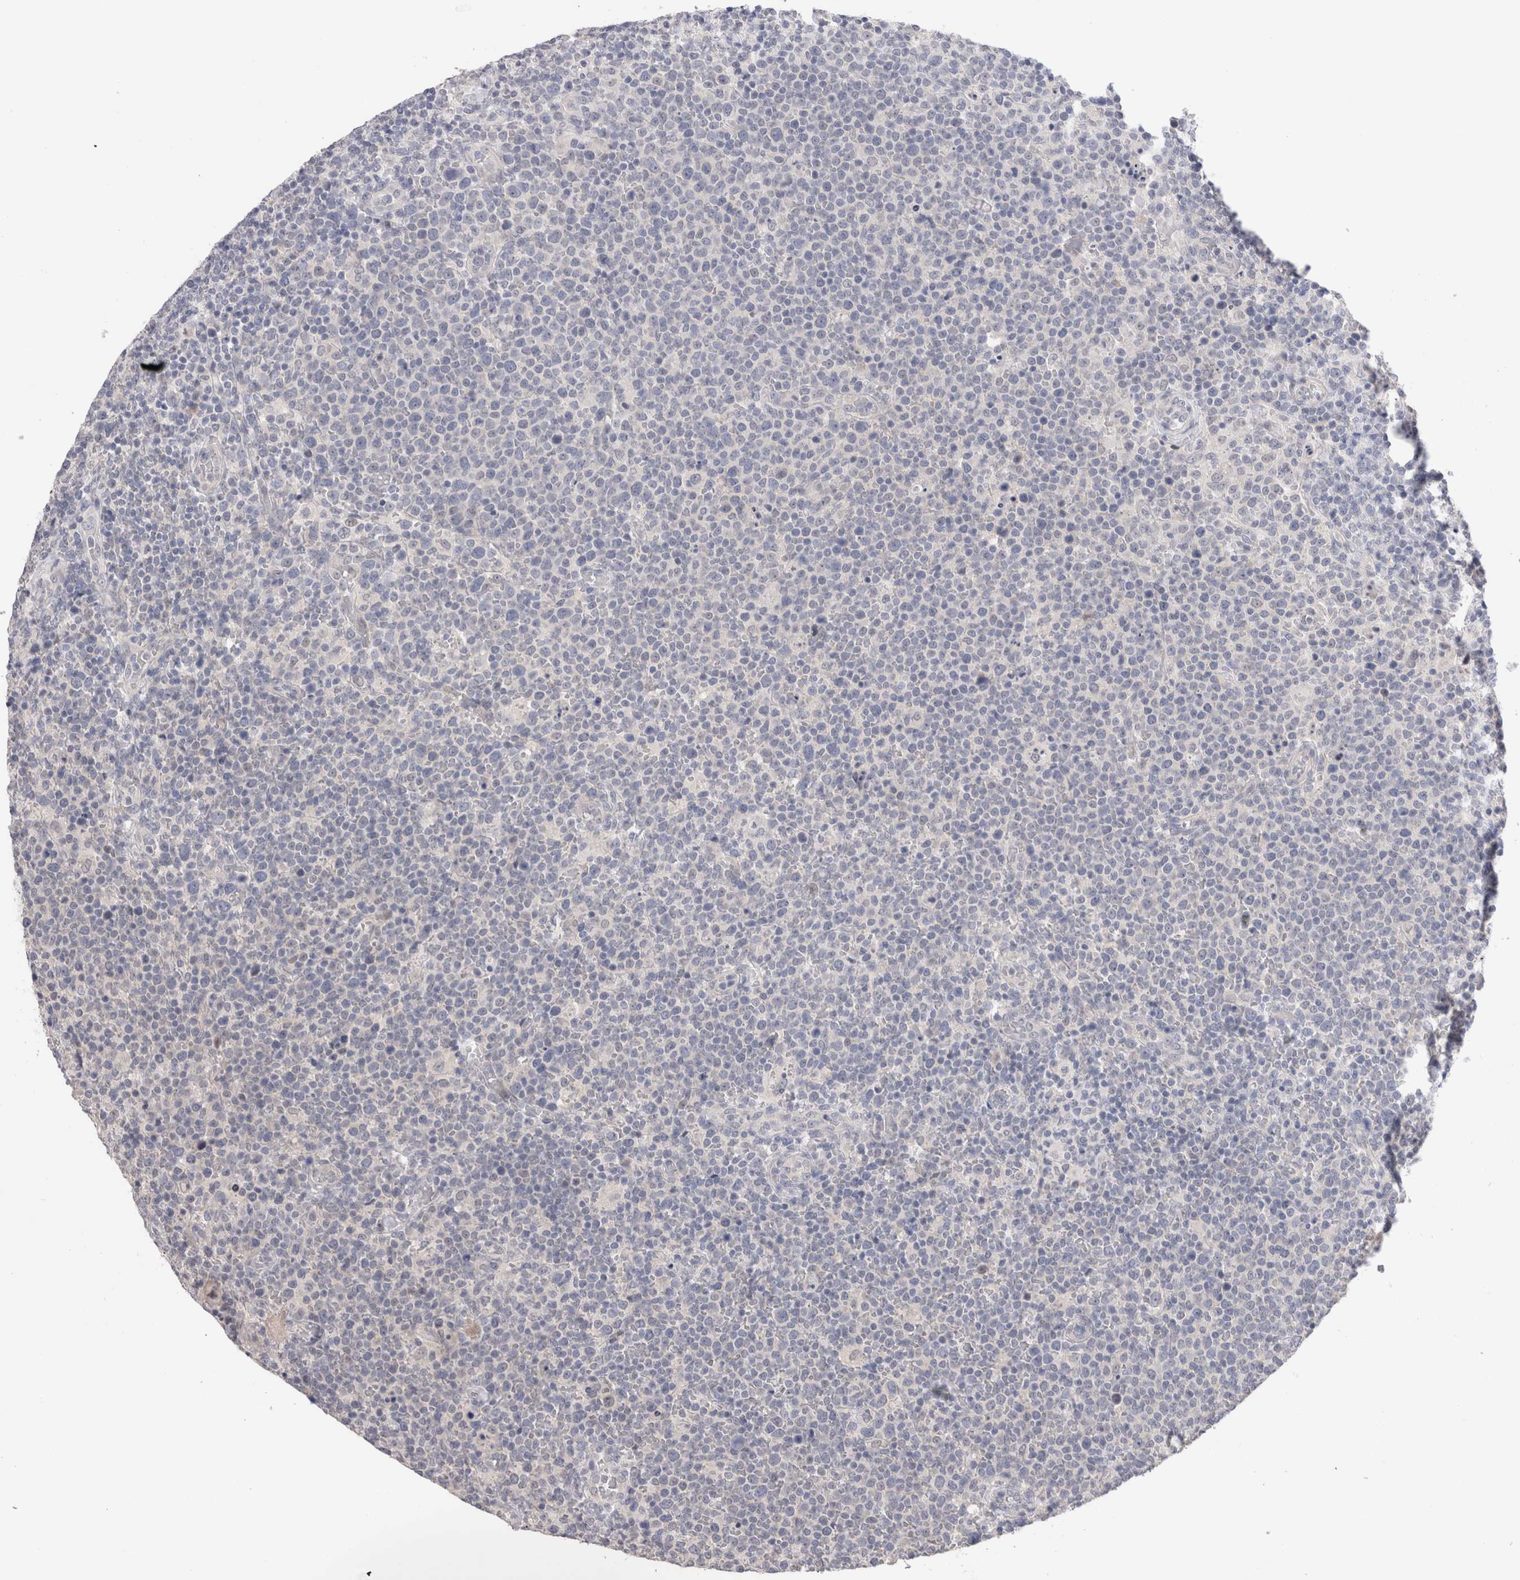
{"staining": {"intensity": "negative", "quantity": "none", "location": "none"}, "tissue": "lymphoma", "cell_type": "Tumor cells", "image_type": "cancer", "snomed": [{"axis": "morphology", "description": "Malignant lymphoma, non-Hodgkin's type, High grade"}, {"axis": "topography", "description": "Lymph node"}], "caption": "Micrograph shows no significant protein expression in tumor cells of high-grade malignant lymphoma, non-Hodgkin's type.", "gene": "CRYBG1", "patient": {"sex": "male", "age": 61}}